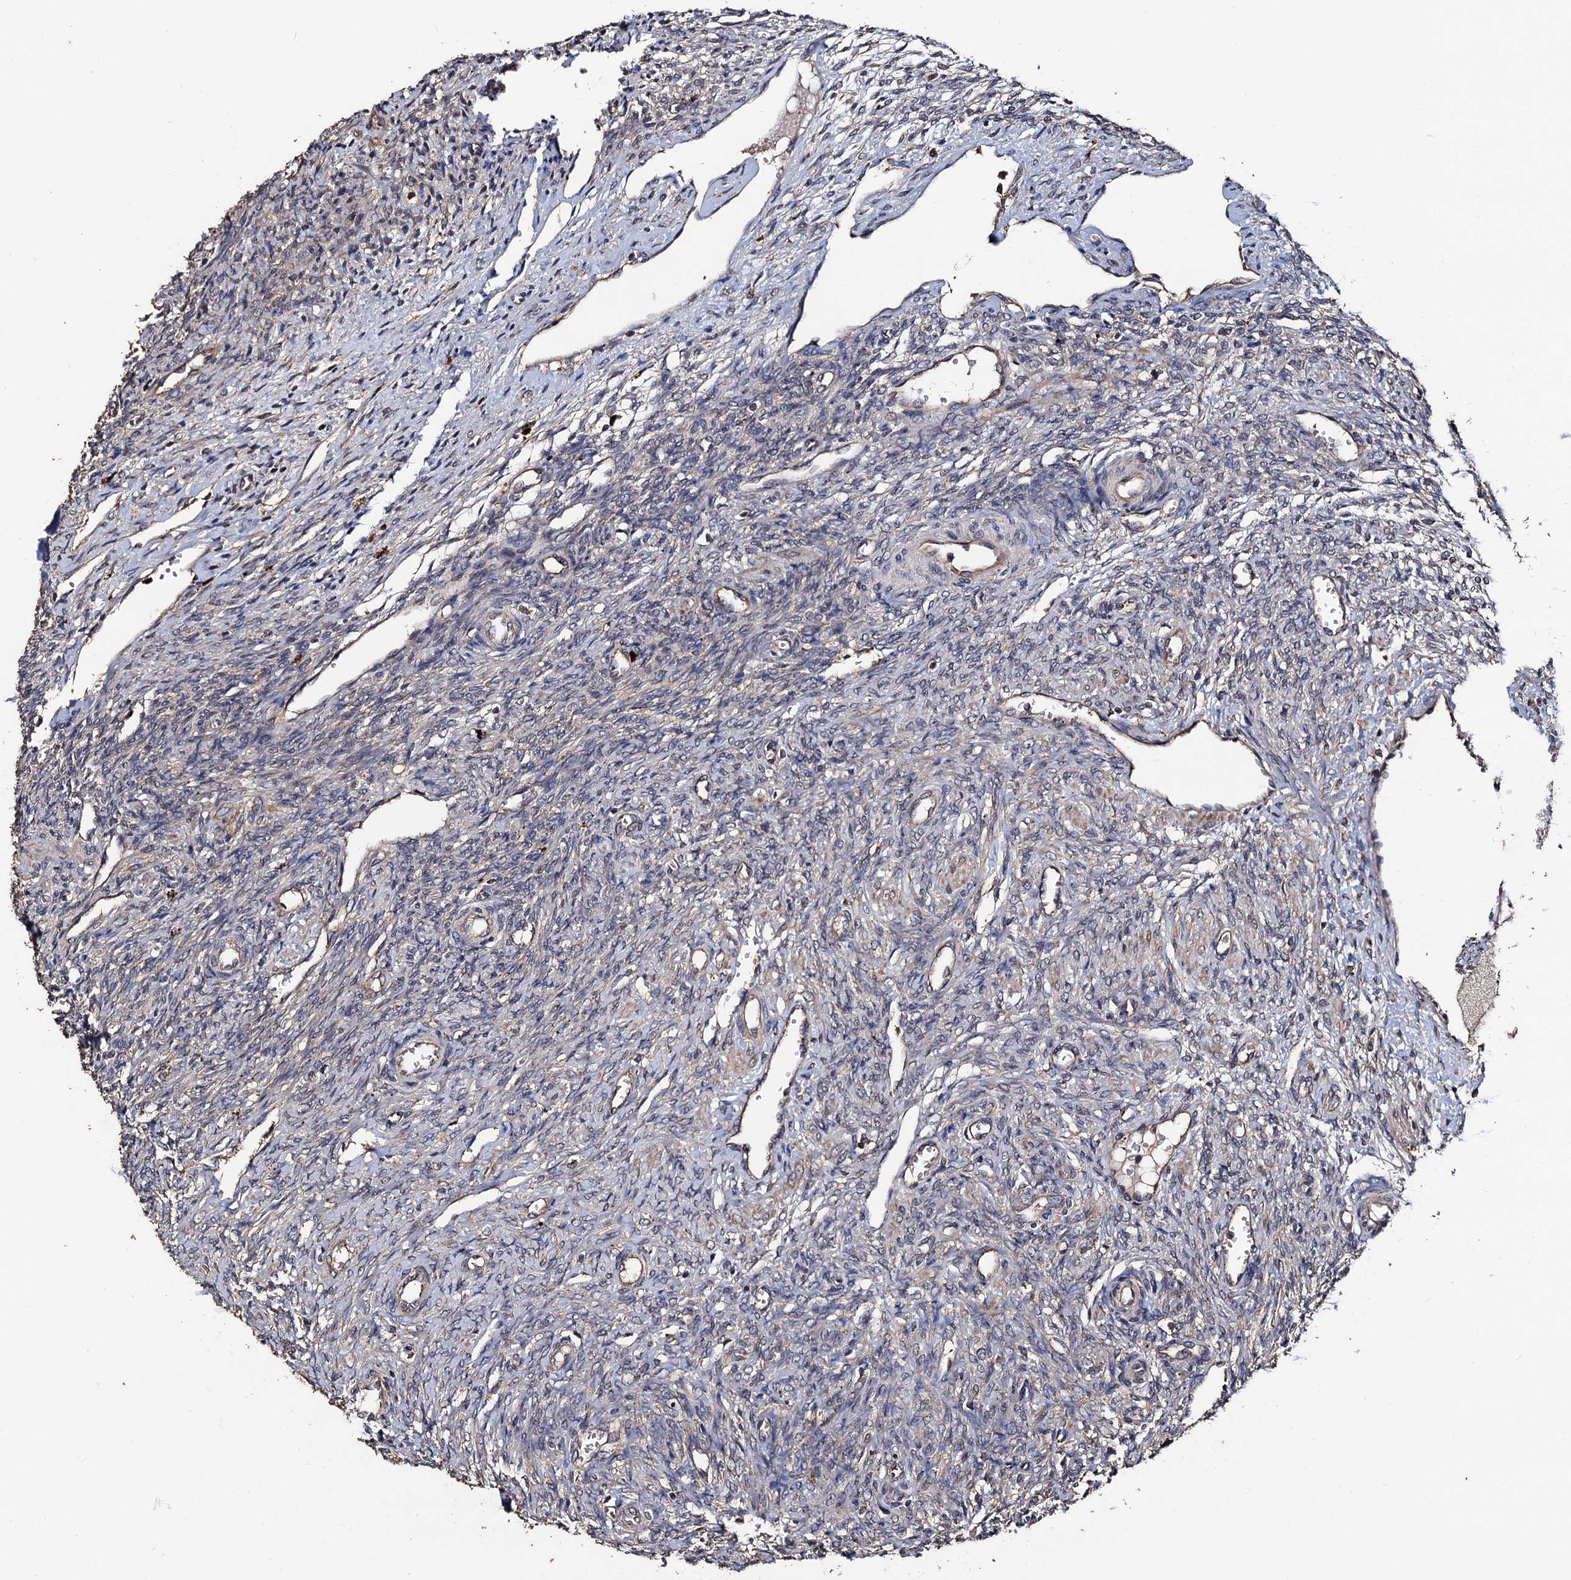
{"staining": {"intensity": "weak", "quantity": "<25%", "location": "cytoplasmic/membranous"}, "tissue": "ovary", "cell_type": "Ovarian stroma cells", "image_type": "normal", "snomed": [{"axis": "morphology", "description": "Normal tissue, NOS"}, {"axis": "topography", "description": "Ovary"}], "caption": "A high-resolution histopathology image shows IHC staining of normal ovary, which exhibits no significant positivity in ovarian stroma cells. (Brightfield microscopy of DAB (3,3'-diaminobenzidine) immunohistochemistry at high magnification).", "gene": "PPTC7", "patient": {"sex": "female", "age": 41}}